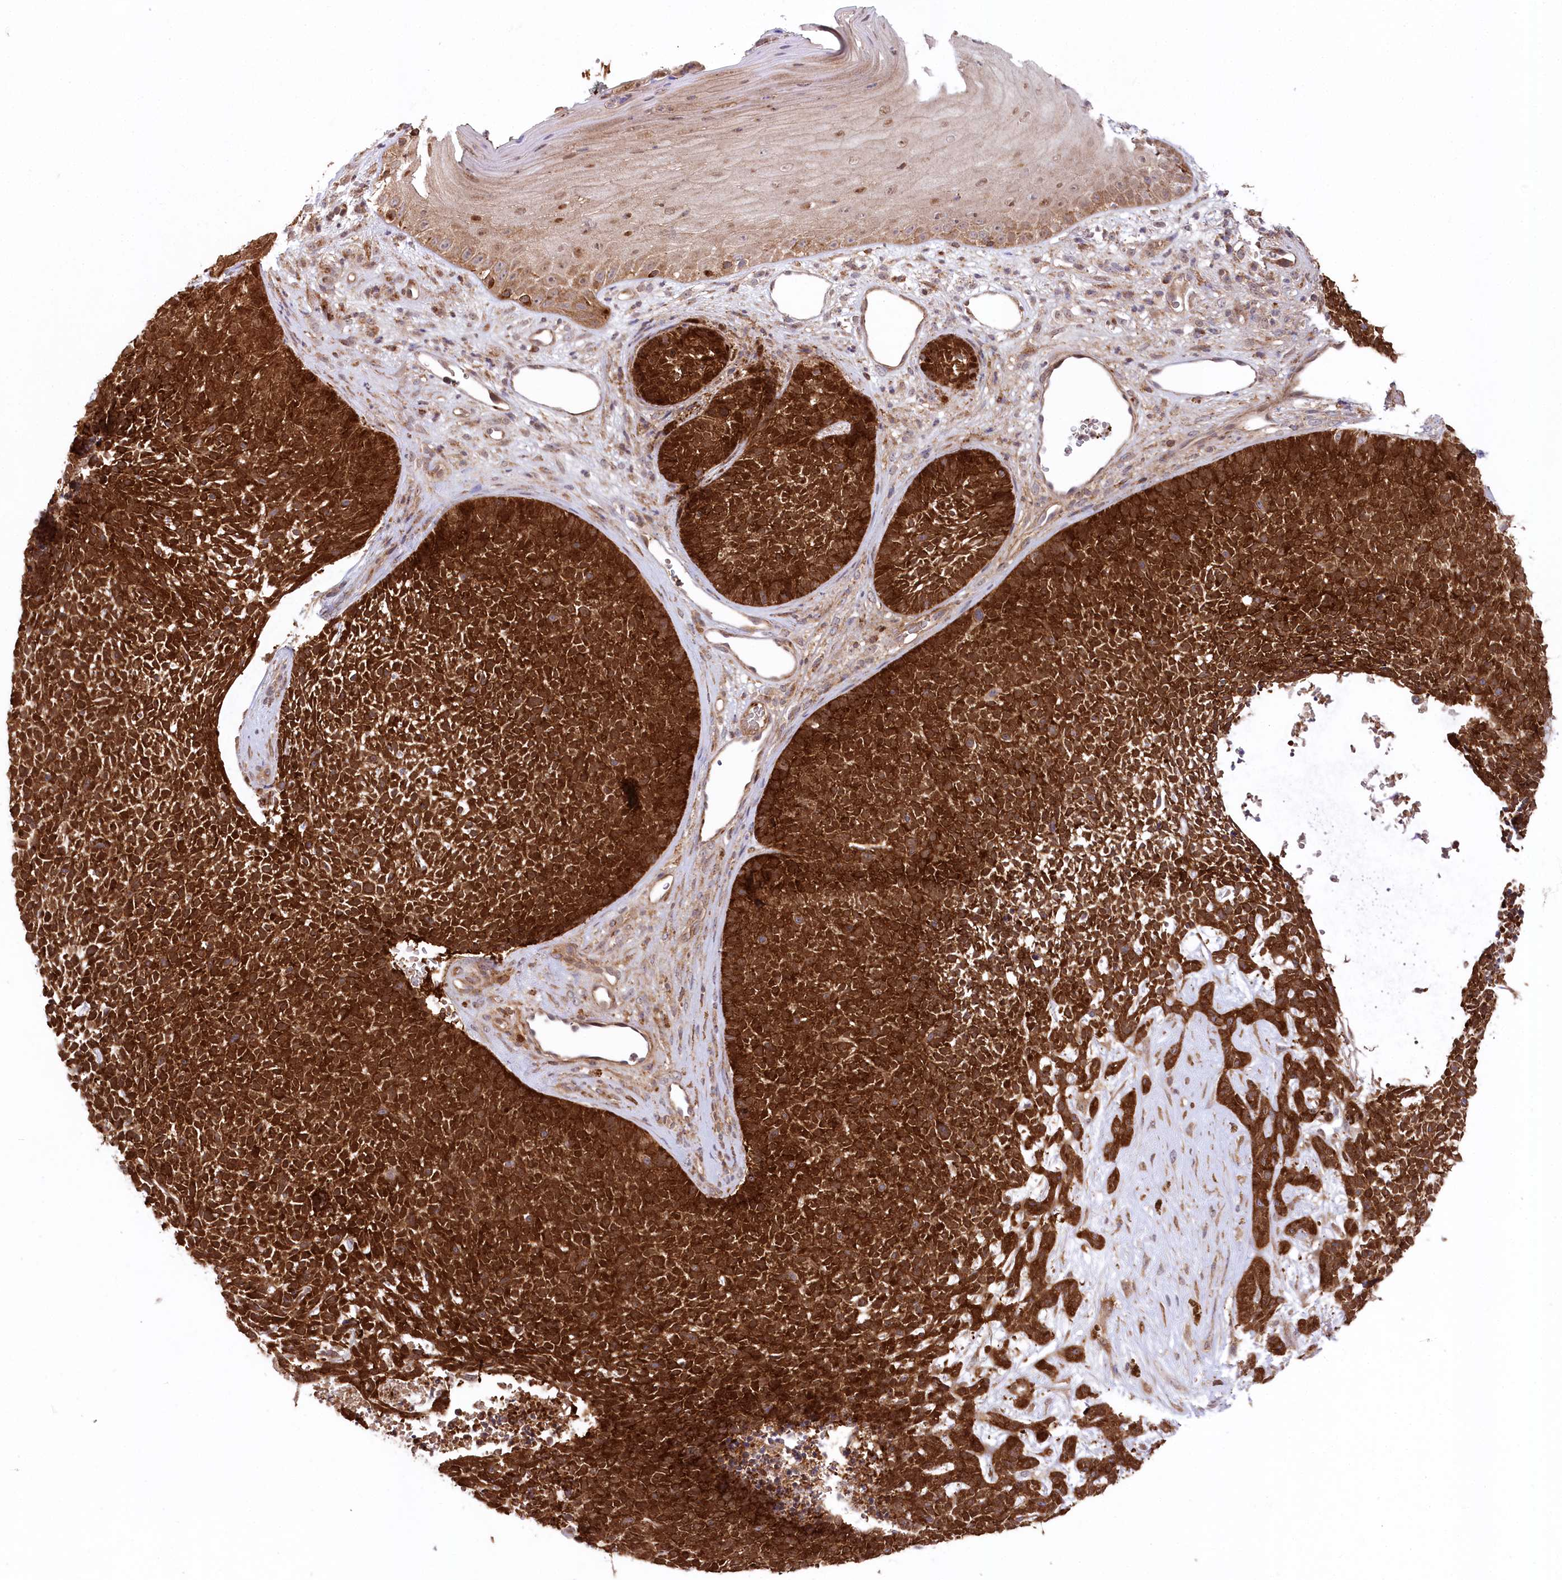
{"staining": {"intensity": "strong", "quantity": ">75%", "location": "cytoplasmic/membranous"}, "tissue": "skin cancer", "cell_type": "Tumor cells", "image_type": "cancer", "snomed": [{"axis": "morphology", "description": "Basal cell carcinoma"}, {"axis": "topography", "description": "Skin"}], "caption": "Protein expression by IHC shows strong cytoplasmic/membranous staining in about >75% of tumor cells in skin basal cell carcinoma. (DAB IHC, brown staining for protein, blue staining for nuclei).", "gene": "CCDC91", "patient": {"sex": "female", "age": 84}}